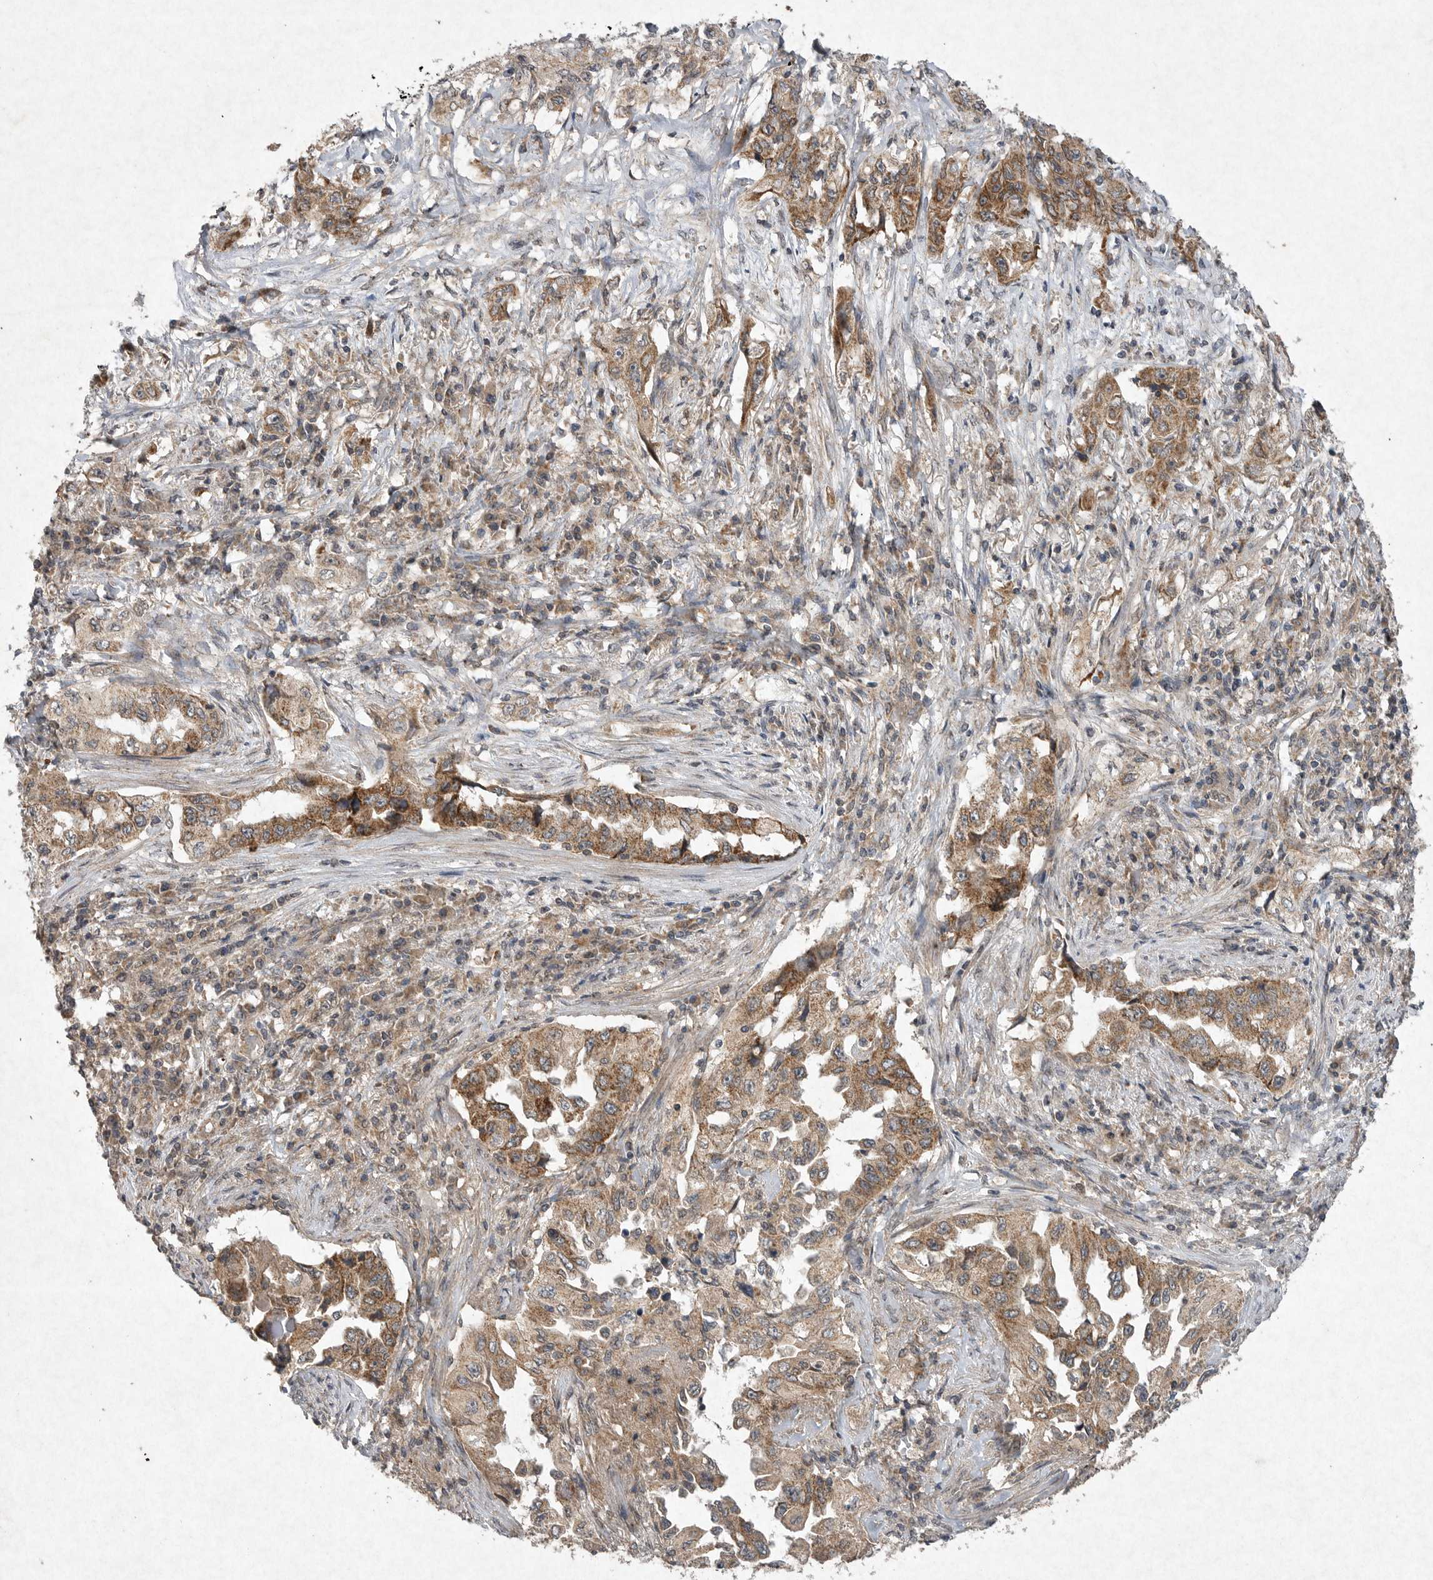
{"staining": {"intensity": "moderate", "quantity": ">75%", "location": "cytoplasmic/membranous"}, "tissue": "lung cancer", "cell_type": "Tumor cells", "image_type": "cancer", "snomed": [{"axis": "morphology", "description": "Adenocarcinoma, NOS"}, {"axis": "topography", "description": "Lung"}], "caption": "Approximately >75% of tumor cells in human lung cancer display moderate cytoplasmic/membranous protein staining as visualized by brown immunohistochemical staining.", "gene": "DDR1", "patient": {"sex": "female", "age": 51}}